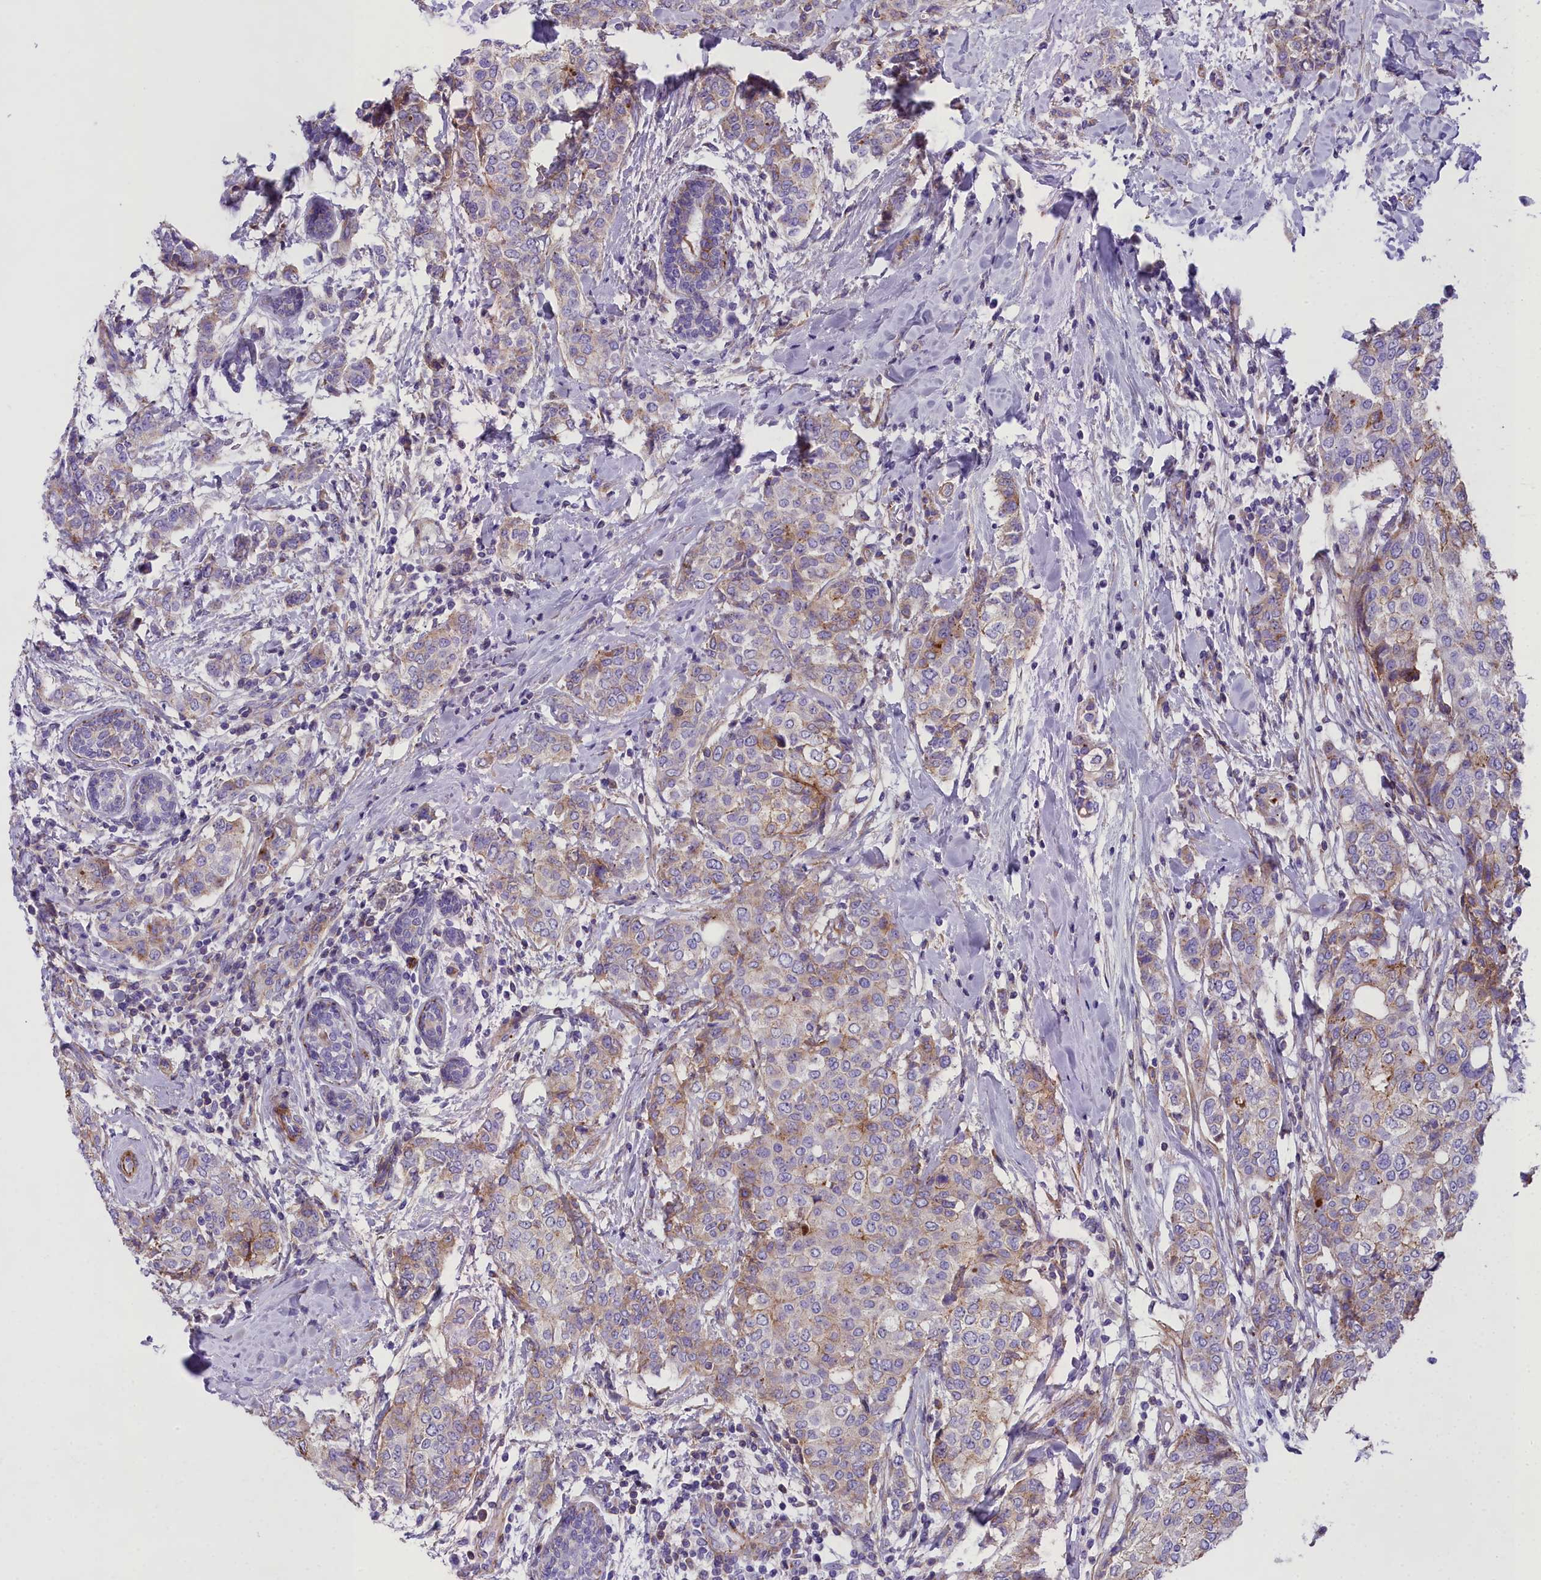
{"staining": {"intensity": "weak", "quantity": "<25%", "location": "cytoplasmic/membranous"}, "tissue": "breast cancer", "cell_type": "Tumor cells", "image_type": "cancer", "snomed": [{"axis": "morphology", "description": "Lobular carcinoma"}, {"axis": "topography", "description": "Breast"}], "caption": "Breast cancer stained for a protein using IHC shows no positivity tumor cells.", "gene": "GFRA1", "patient": {"sex": "female", "age": 51}}